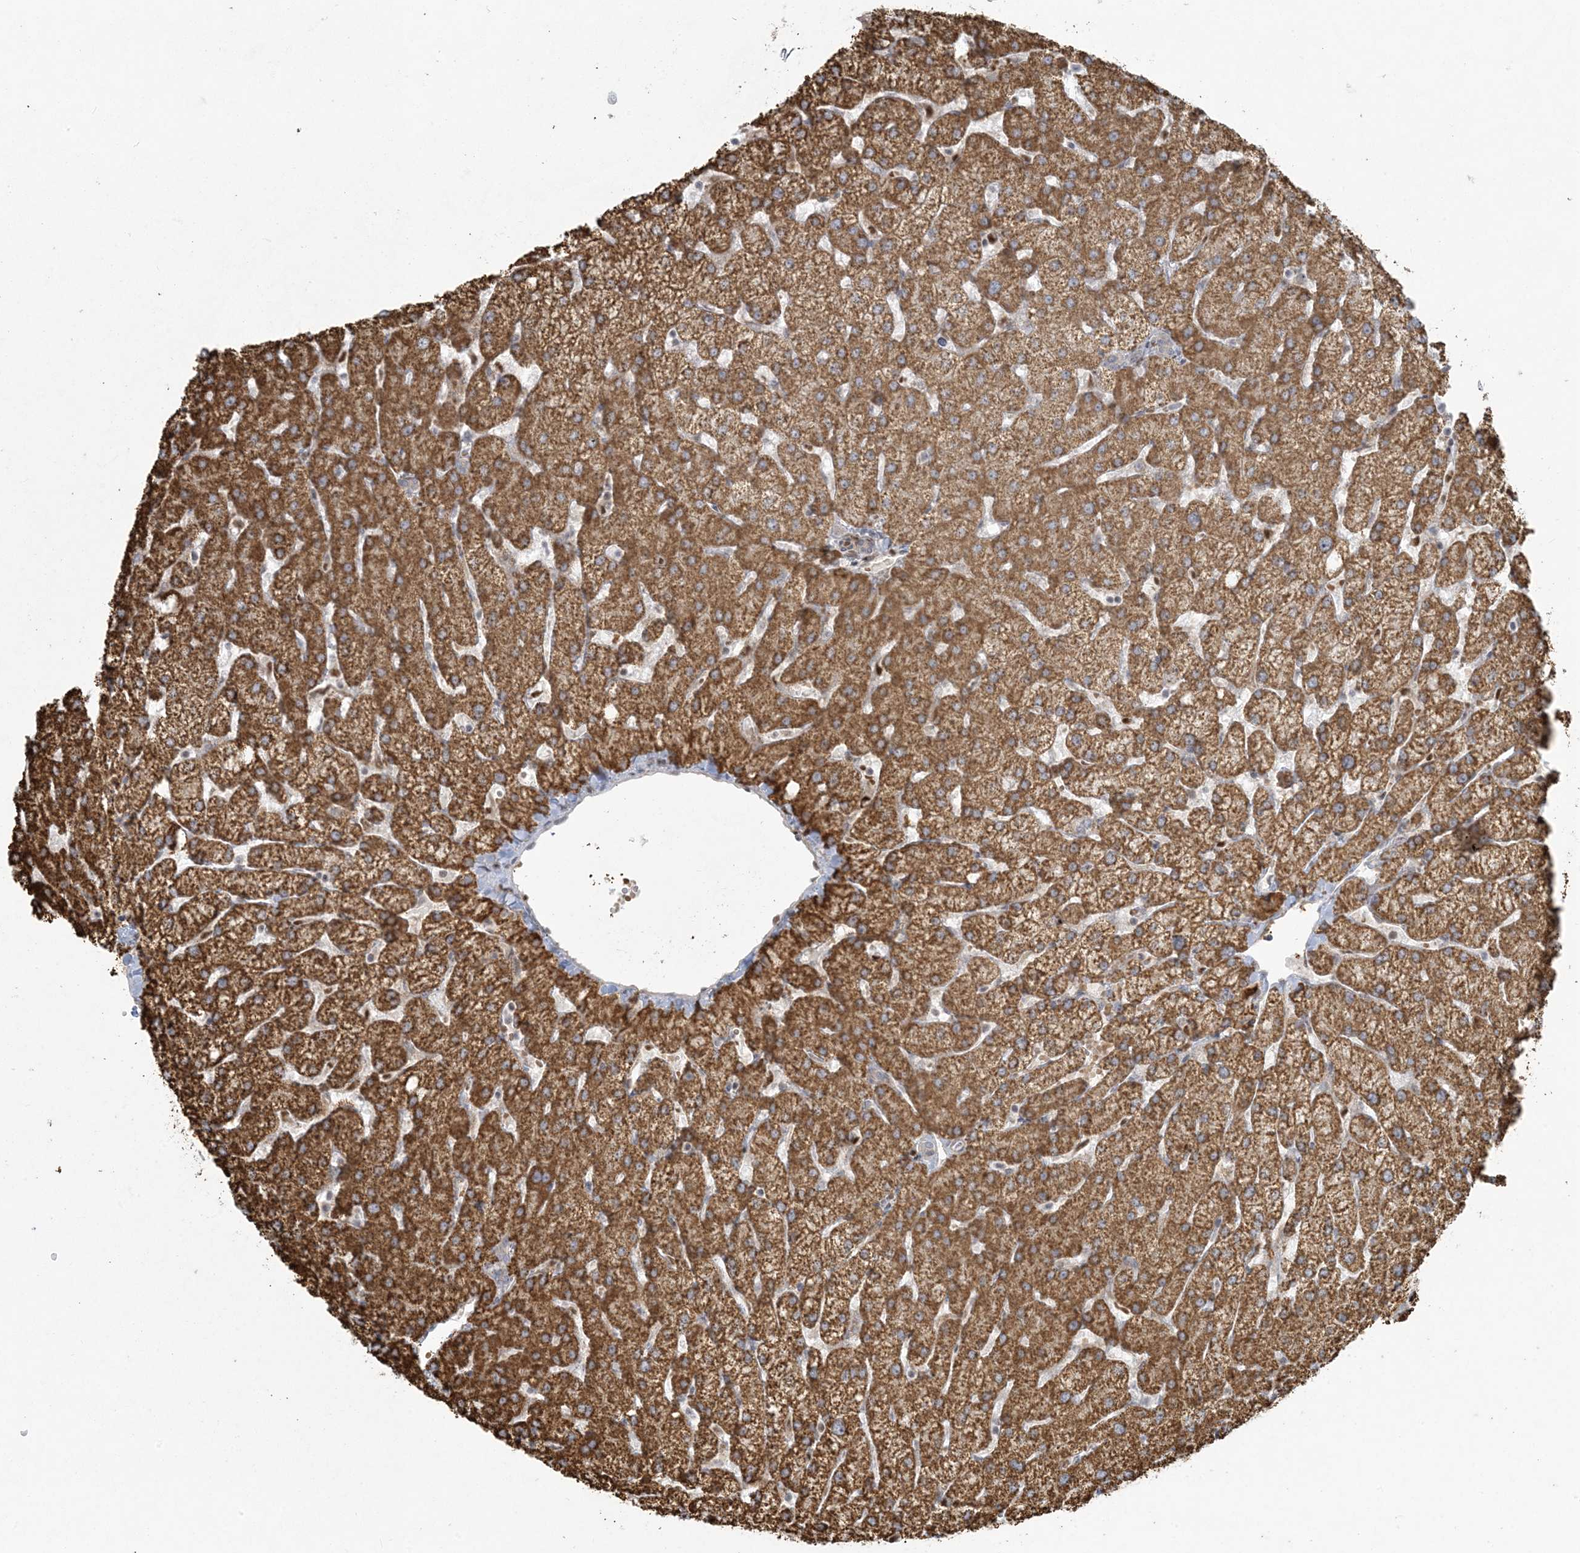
{"staining": {"intensity": "negative", "quantity": "none", "location": "none"}, "tissue": "liver", "cell_type": "Cholangiocytes", "image_type": "normal", "snomed": [{"axis": "morphology", "description": "Normal tissue, NOS"}, {"axis": "topography", "description": "Liver"}], "caption": "Immunohistochemistry (IHC) photomicrograph of benign human liver stained for a protein (brown), which shows no positivity in cholangiocytes.", "gene": "CTDNEP1", "patient": {"sex": "female", "age": 54}}